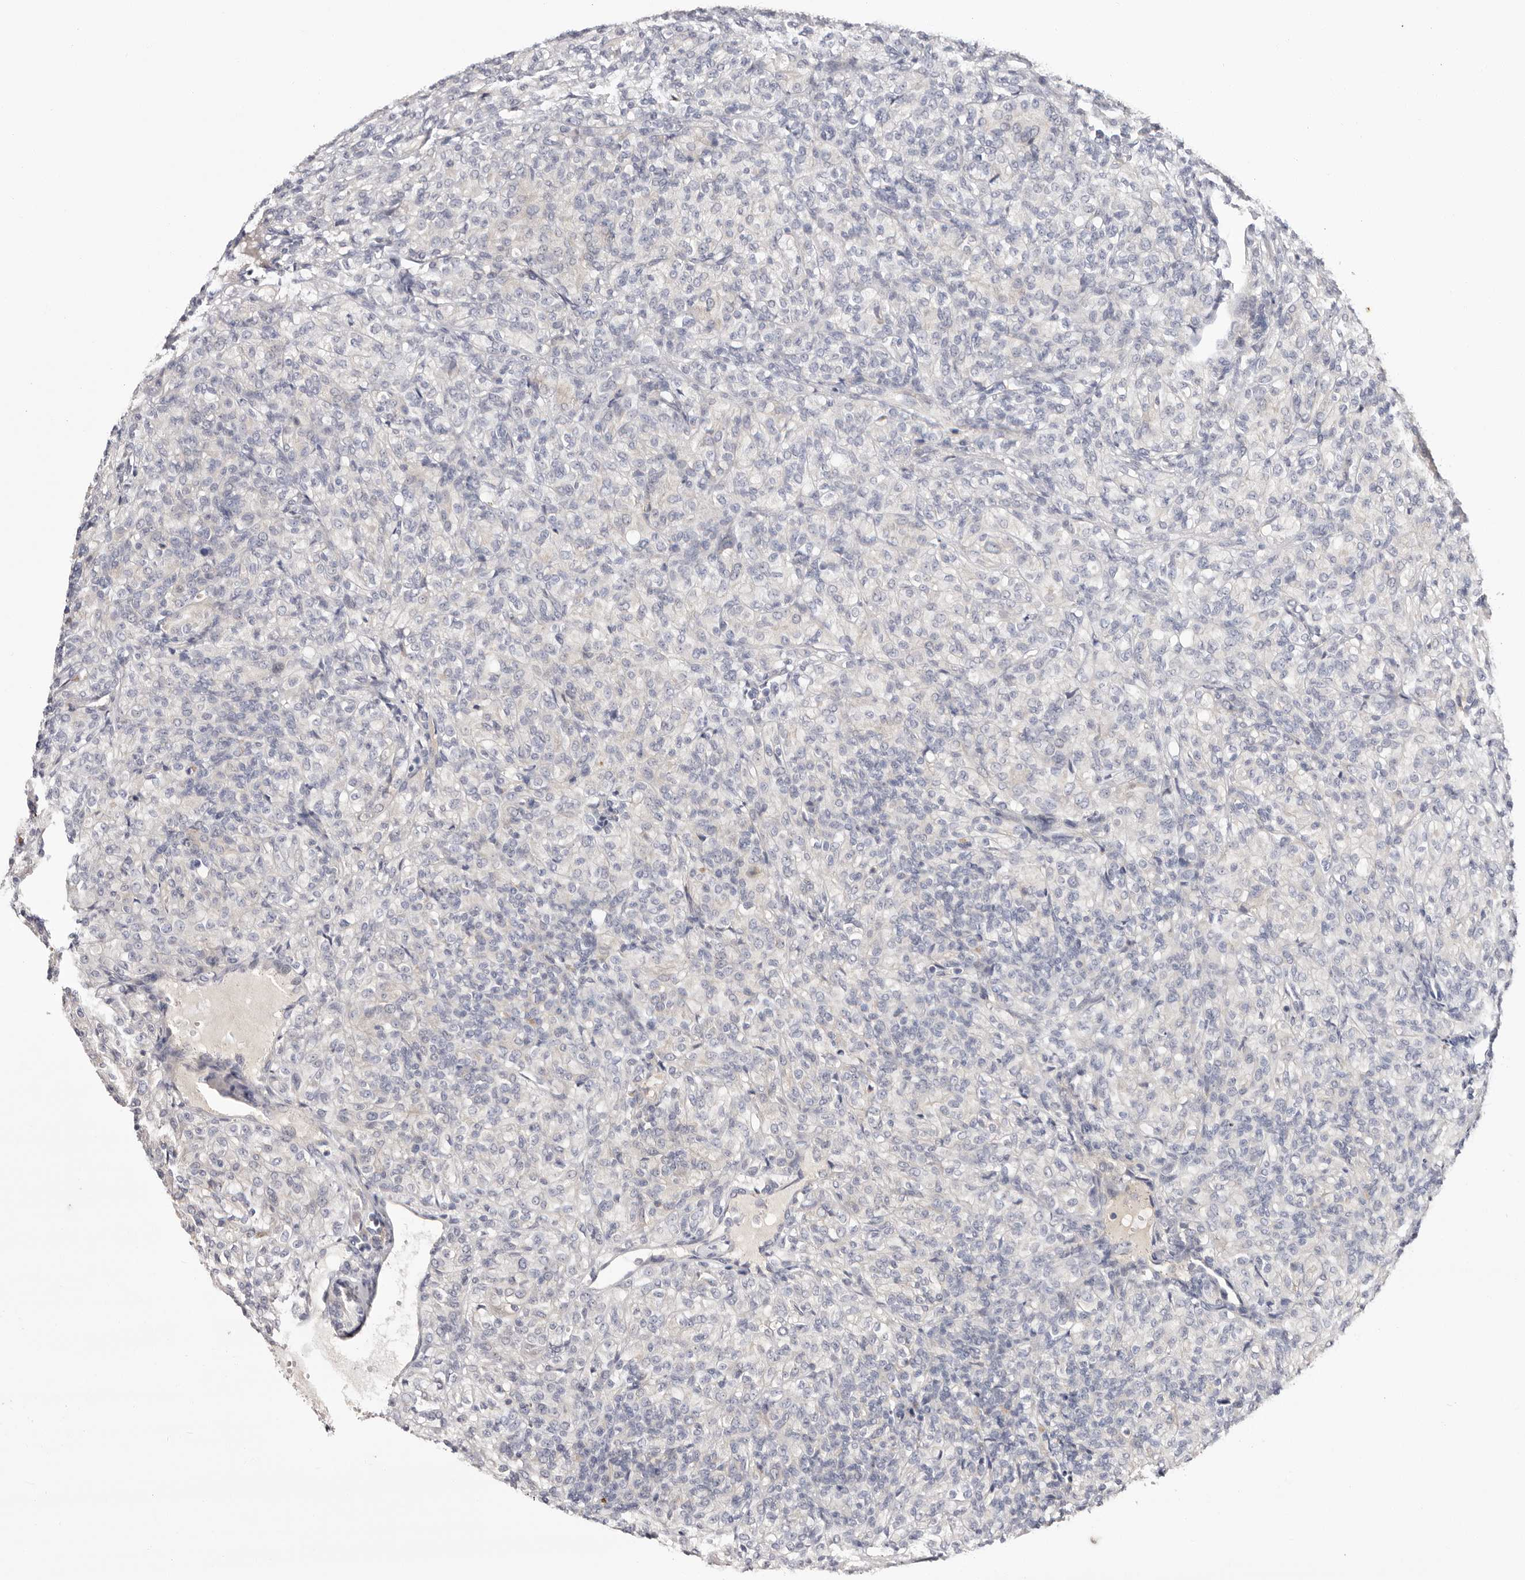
{"staining": {"intensity": "negative", "quantity": "none", "location": "none"}, "tissue": "renal cancer", "cell_type": "Tumor cells", "image_type": "cancer", "snomed": [{"axis": "morphology", "description": "Adenocarcinoma, NOS"}, {"axis": "topography", "description": "Kidney"}], "caption": "Adenocarcinoma (renal) stained for a protein using immunohistochemistry (IHC) shows no staining tumor cells.", "gene": "STK16", "patient": {"sex": "male", "age": 77}}